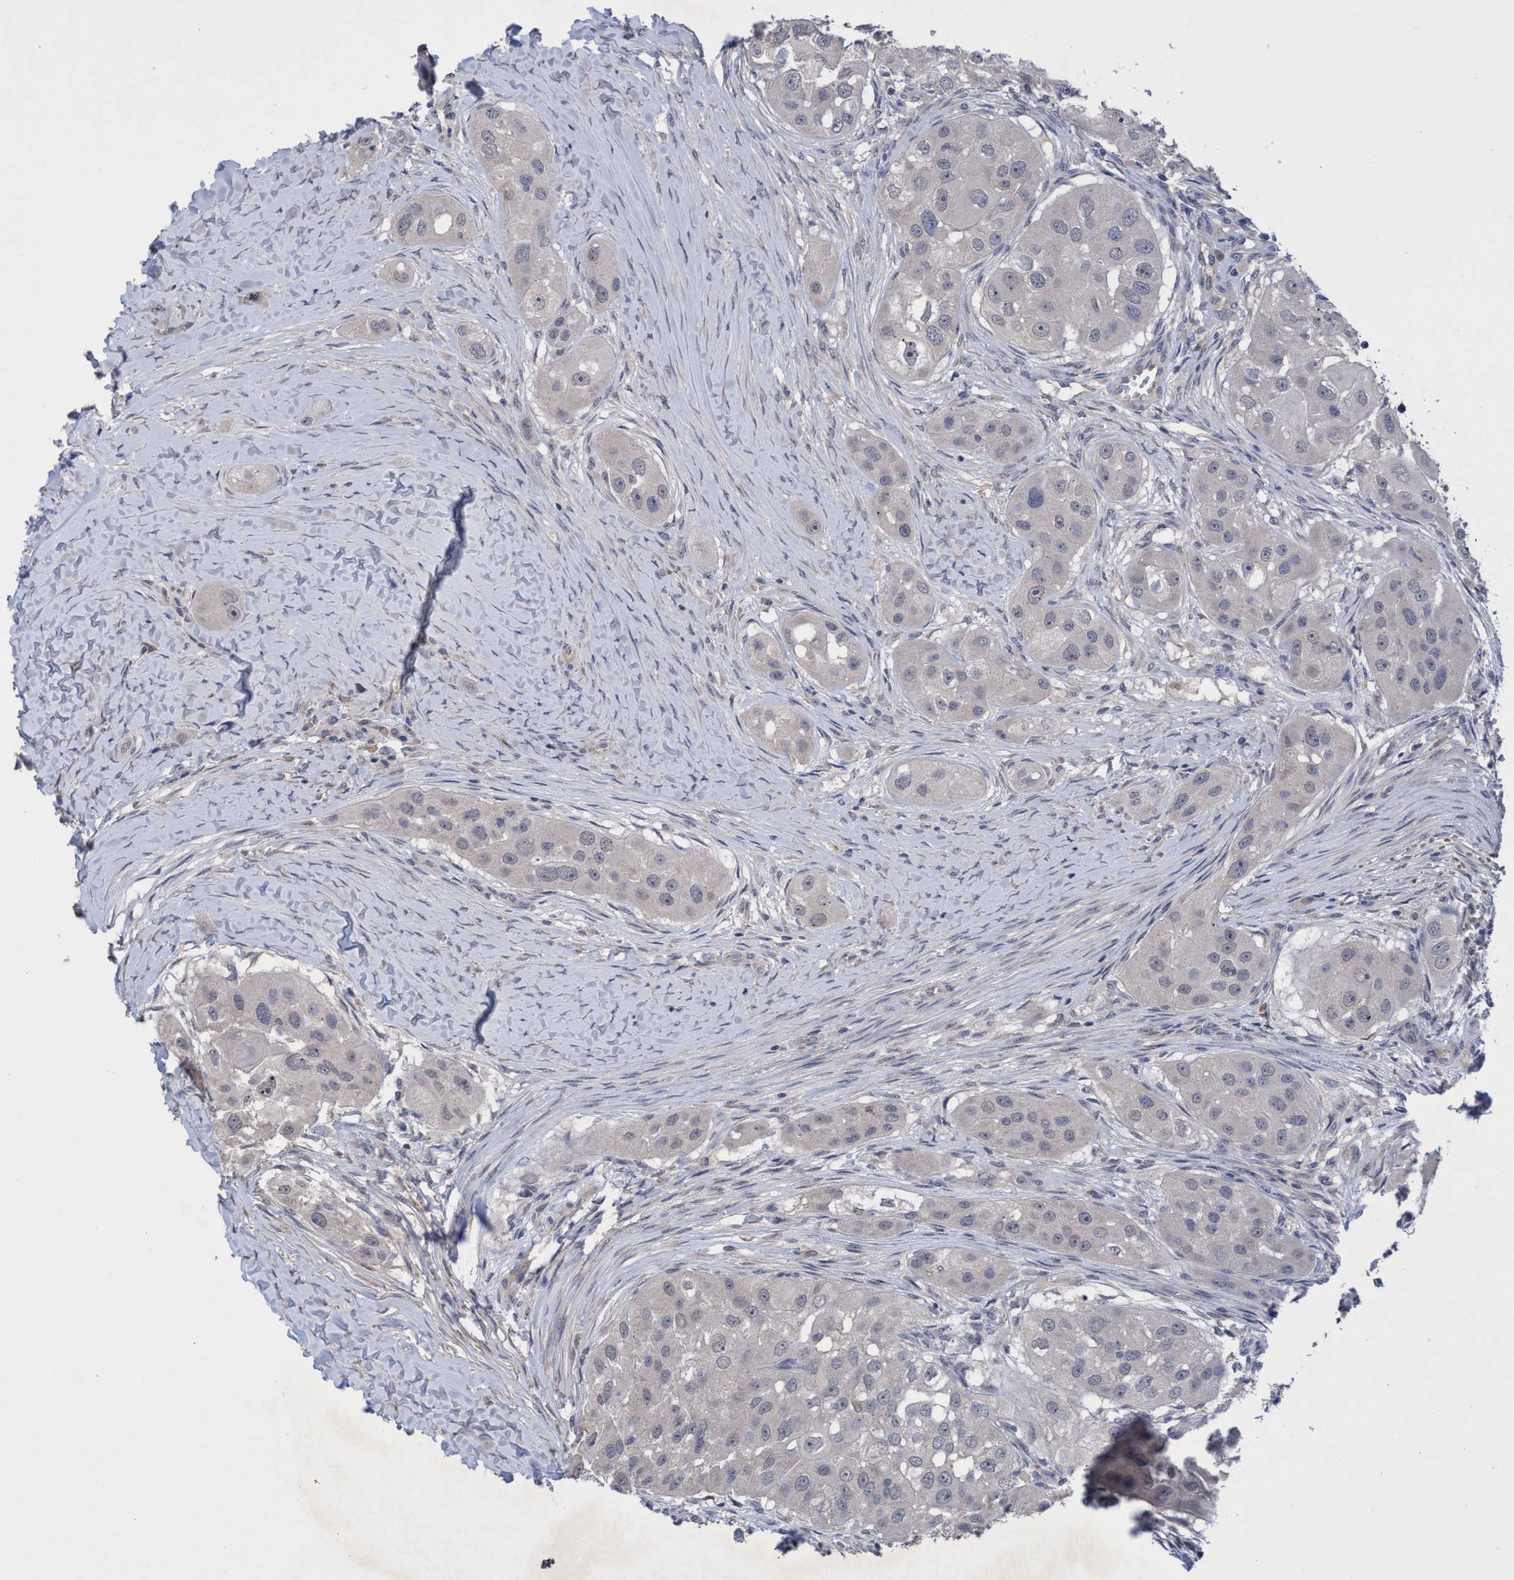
{"staining": {"intensity": "negative", "quantity": "none", "location": "none"}, "tissue": "head and neck cancer", "cell_type": "Tumor cells", "image_type": "cancer", "snomed": [{"axis": "morphology", "description": "Normal tissue, NOS"}, {"axis": "morphology", "description": "Squamous cell carcinoma, NOS"}, {"axis": "topography", "description": "Skeletal muscle"}, {"axis": "topography", "description": "Head-Neck"}], "caption": "A high-resolution micrograph shows immunohistochemistry staining of squamous cell carcinoma (head and neck), which displays no significant staining in tumor cells.", "gene": "SEMA4D", "patient": {"sex": "male", "age": 51}}